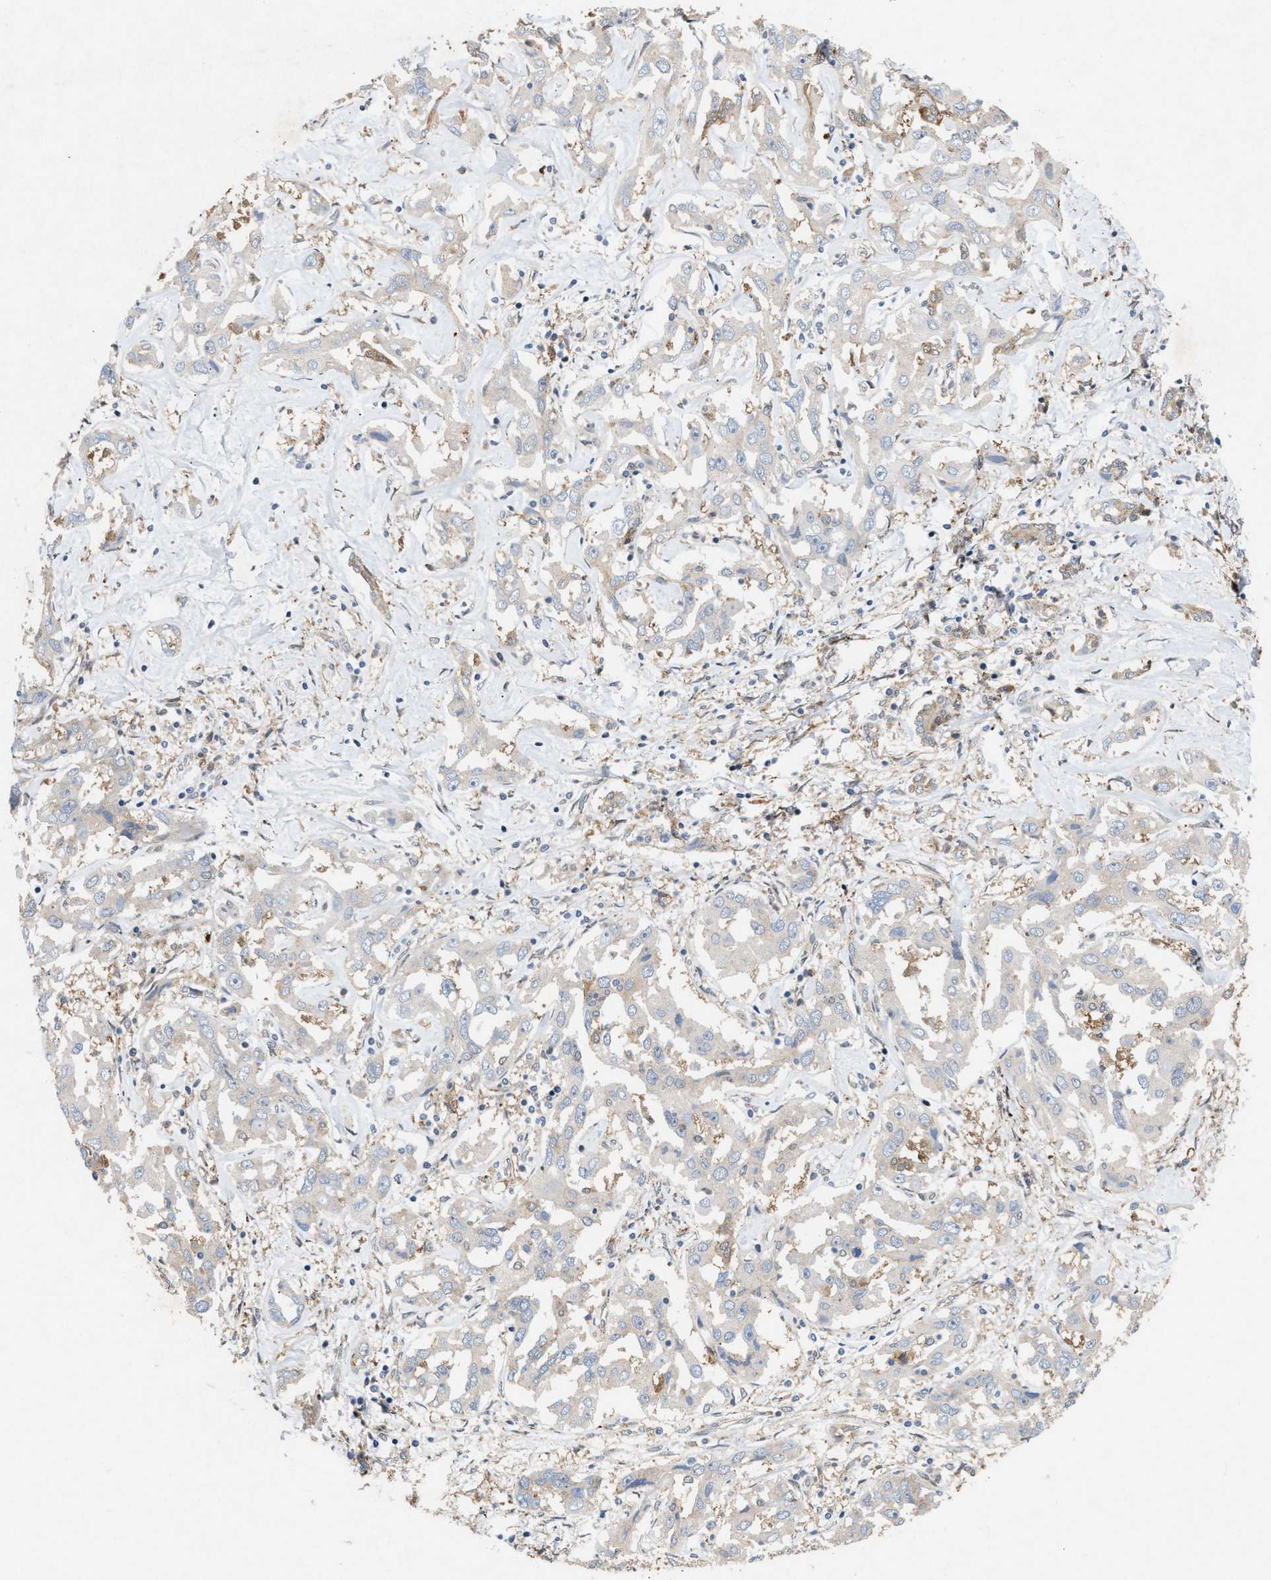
{"staining": {"intensity": "weak", "quantity": "<25%", "location": "cytoplasmic/membranous"}, "tissue": "liver cancer", "cell_type": "Tumor cells", "image_type": "cancer", "snomed": [{"axis": "morphology", "description": "Cholangiocarcinoma"}, {"axis": "topography", "description": "Liver"}], "caption": "Tumor cells are negative for brown protein staining in liver cancer (cholangiocarcinoma).", "gene": "MFSD6", "patient": {"sex": "male", "age": 59}}